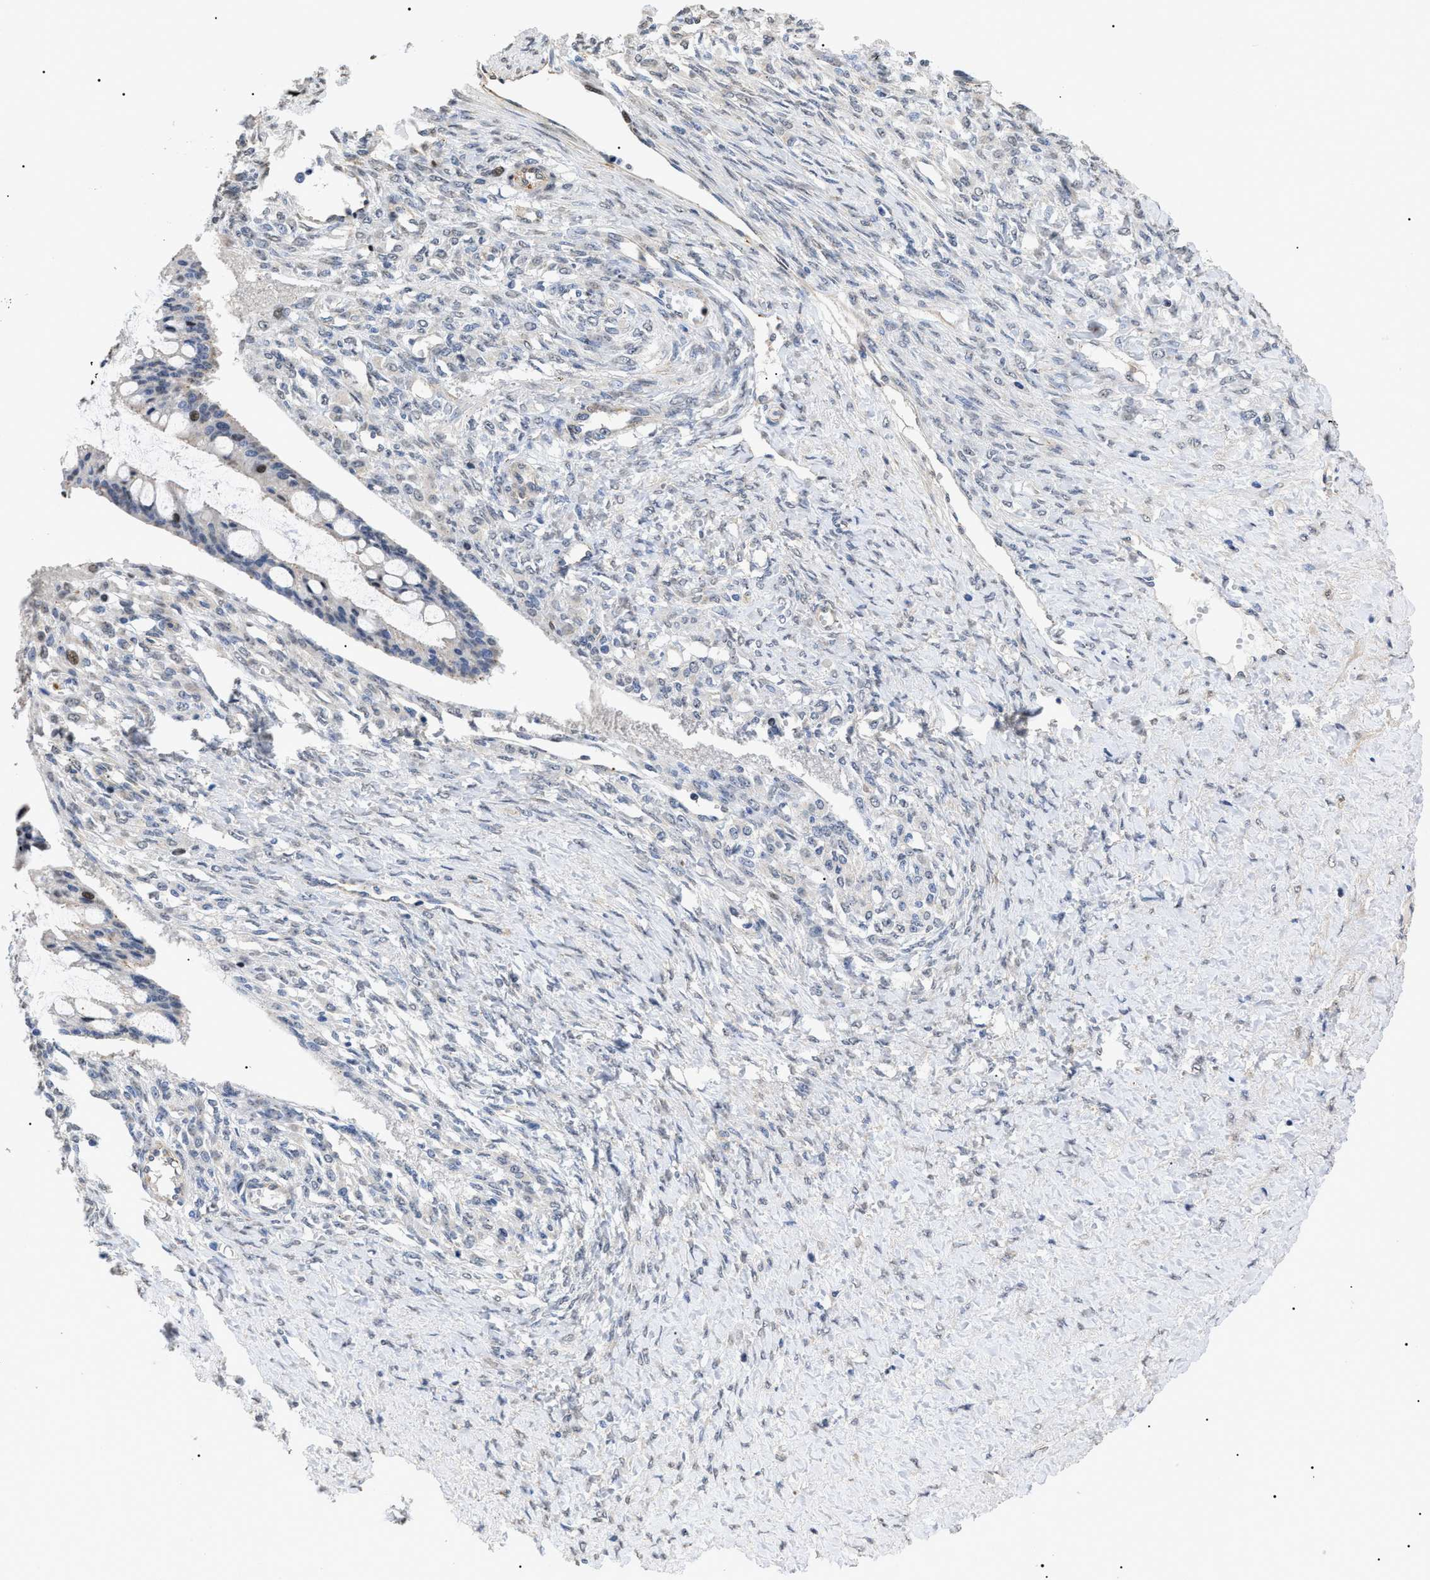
{"staining": {"intensity": "negative", "quantity": "none", "location": "none"}, "tissue": "ovarian cancer", "cell_type": "Tumor cells", "image_type": "cancer", "snomed": [{"axis": "morphology", "description": "Cystadenocarcinoma, mucinous, NOS"}, {"axis": "topography", "description": "Ovary"}], "caption": "This image is of ovarian cancer (mucinous cystadenocarcinoma) stained with IHC to label a protein in brown with the nuclei are counter-stained blue. There is no expression in tumor cells.", "gene": "SFXN5", "patient": {"sex": "female", "age": 73}}